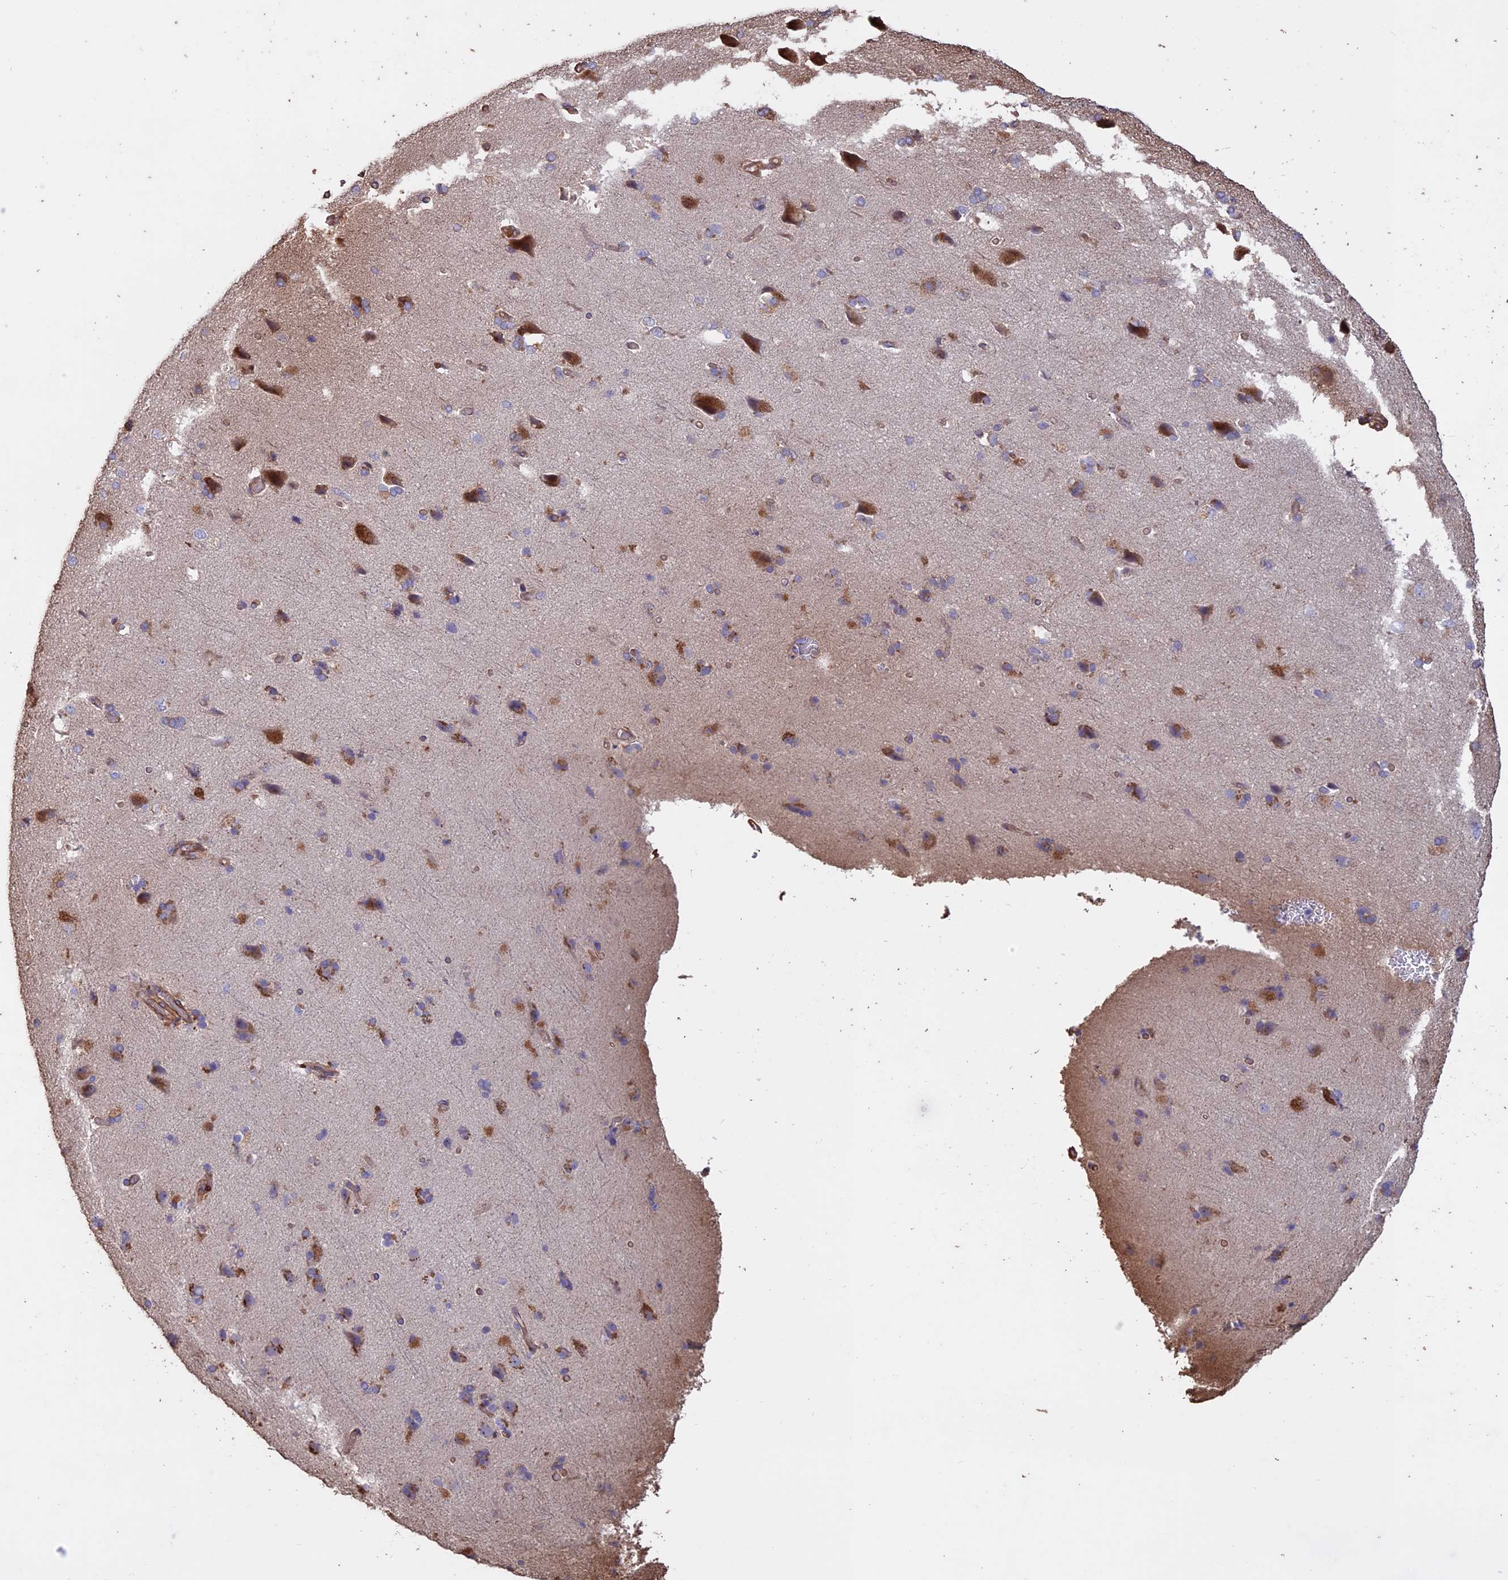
{"staining": {"intensity": "negative", "quantity": "none", "location": "none"}, "tissue": "cerebral cortex", "cell_type": "Endothelial cells", "image_type": "normal", "snomed": [{"axis": "morphology", "description": "Normal tissue, NOS"}, {"axis": "topography", "description": "Cerebral cortex"}], "caption": "Endothelial cells are negative for protein expression in normal human cerebral cortex. (DAB IHC visualized using brightfield microscopy, high magnification).", "gene": "CCDC148", "patient": {"sex": "male", "age": 62}}